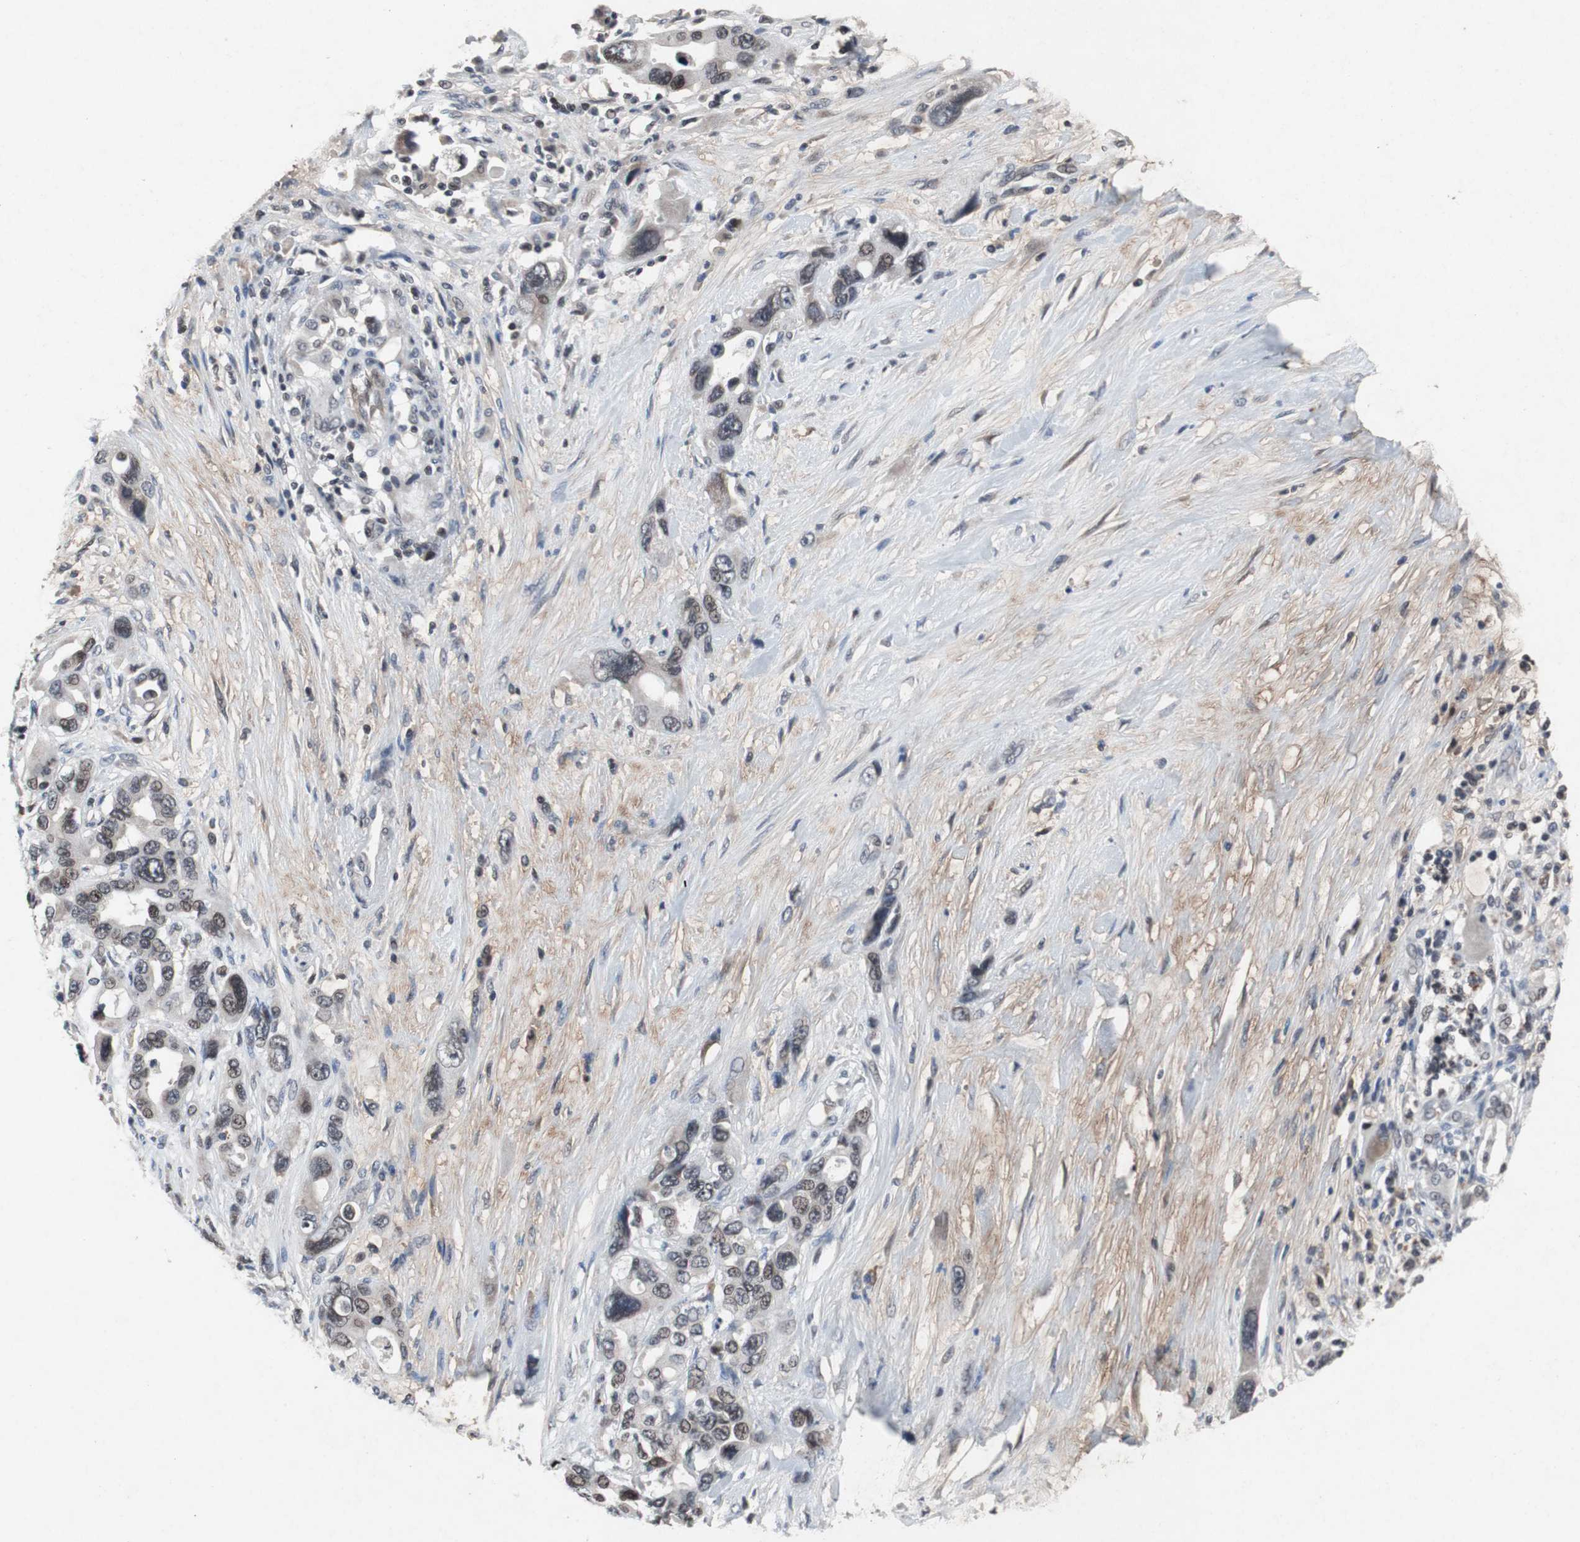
{"staining": {"intensity": "weak", "quantity": "<25%", "location": "nuclear"}, "tissue": "pancreatic cancer", "cell_type": "Tumor cells", "image_type": "cancer", "snomed": [{"axis": "morphology", "description": "Adenocarcinoma, NOS"}, {"axis": "topography", "description": "Pancreas"}], "caption": "Pancreatic cancer was stained to show a protein in brown. There is no significant positivity in tumor cells.", "gene": "TP63", "patient": {"sex": "male", "age": 46}}